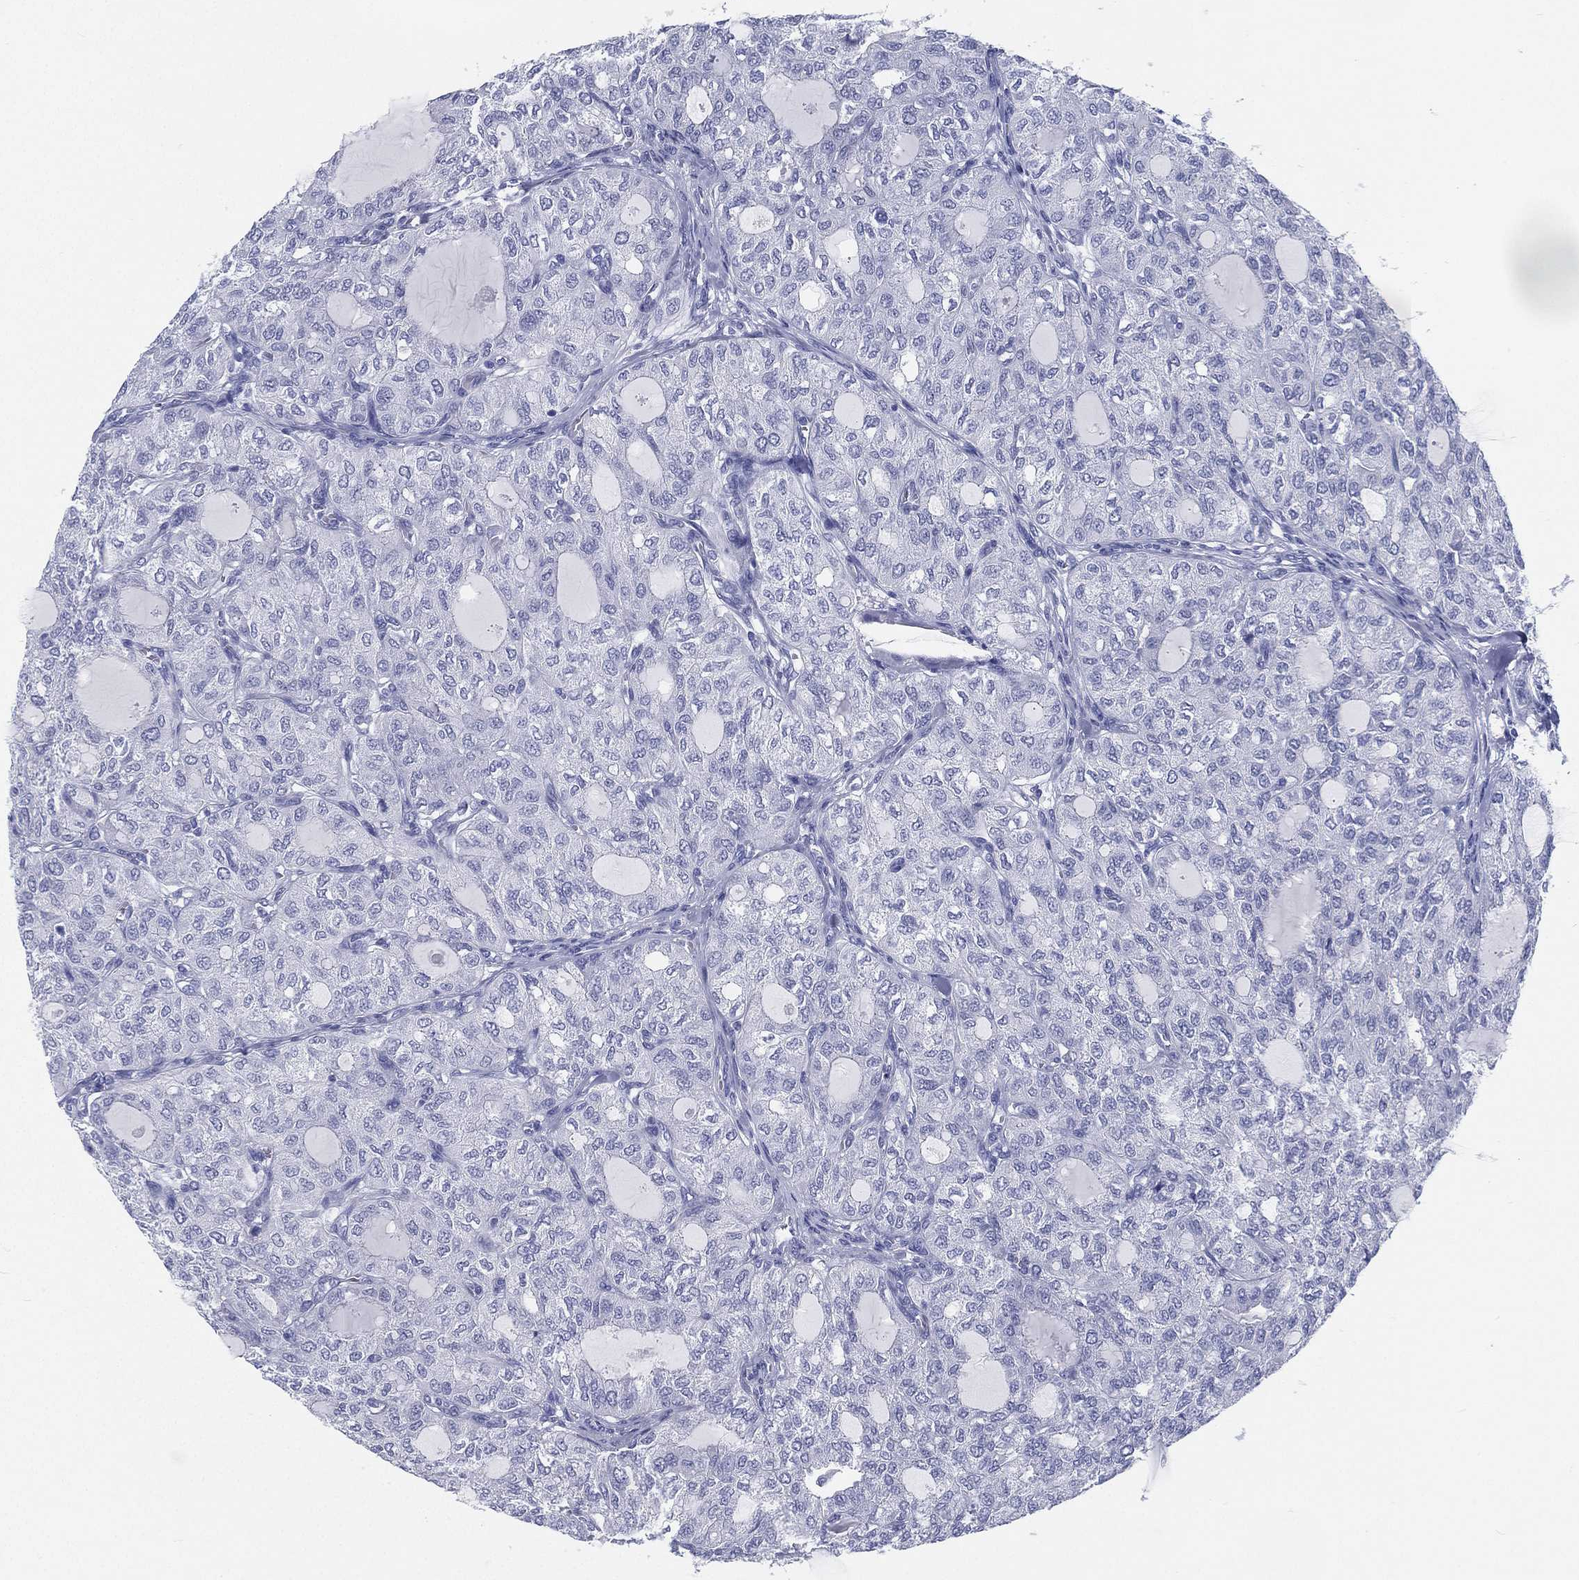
{"staining": {"intensity": "negative", "quantity": "none", "location": "none"}, "tissue": "thyroid cancer", "cell_type": "Tumor cells", "image_type": "cancer", "snomed": [{"axis": "morphology", "description": "Follicular adenoma carcinoma, NOS"}, {"axis": "topography", "description": "Thyroid gland"}], "caption": "Human follicular adenoma carcinoma (thyroid) stained for a protein using immunohistochemistry (IHC) reveals no staining in tumor cells.", "gene": "ATP1B2", "patient": {"sex": "male", "age": 75}}